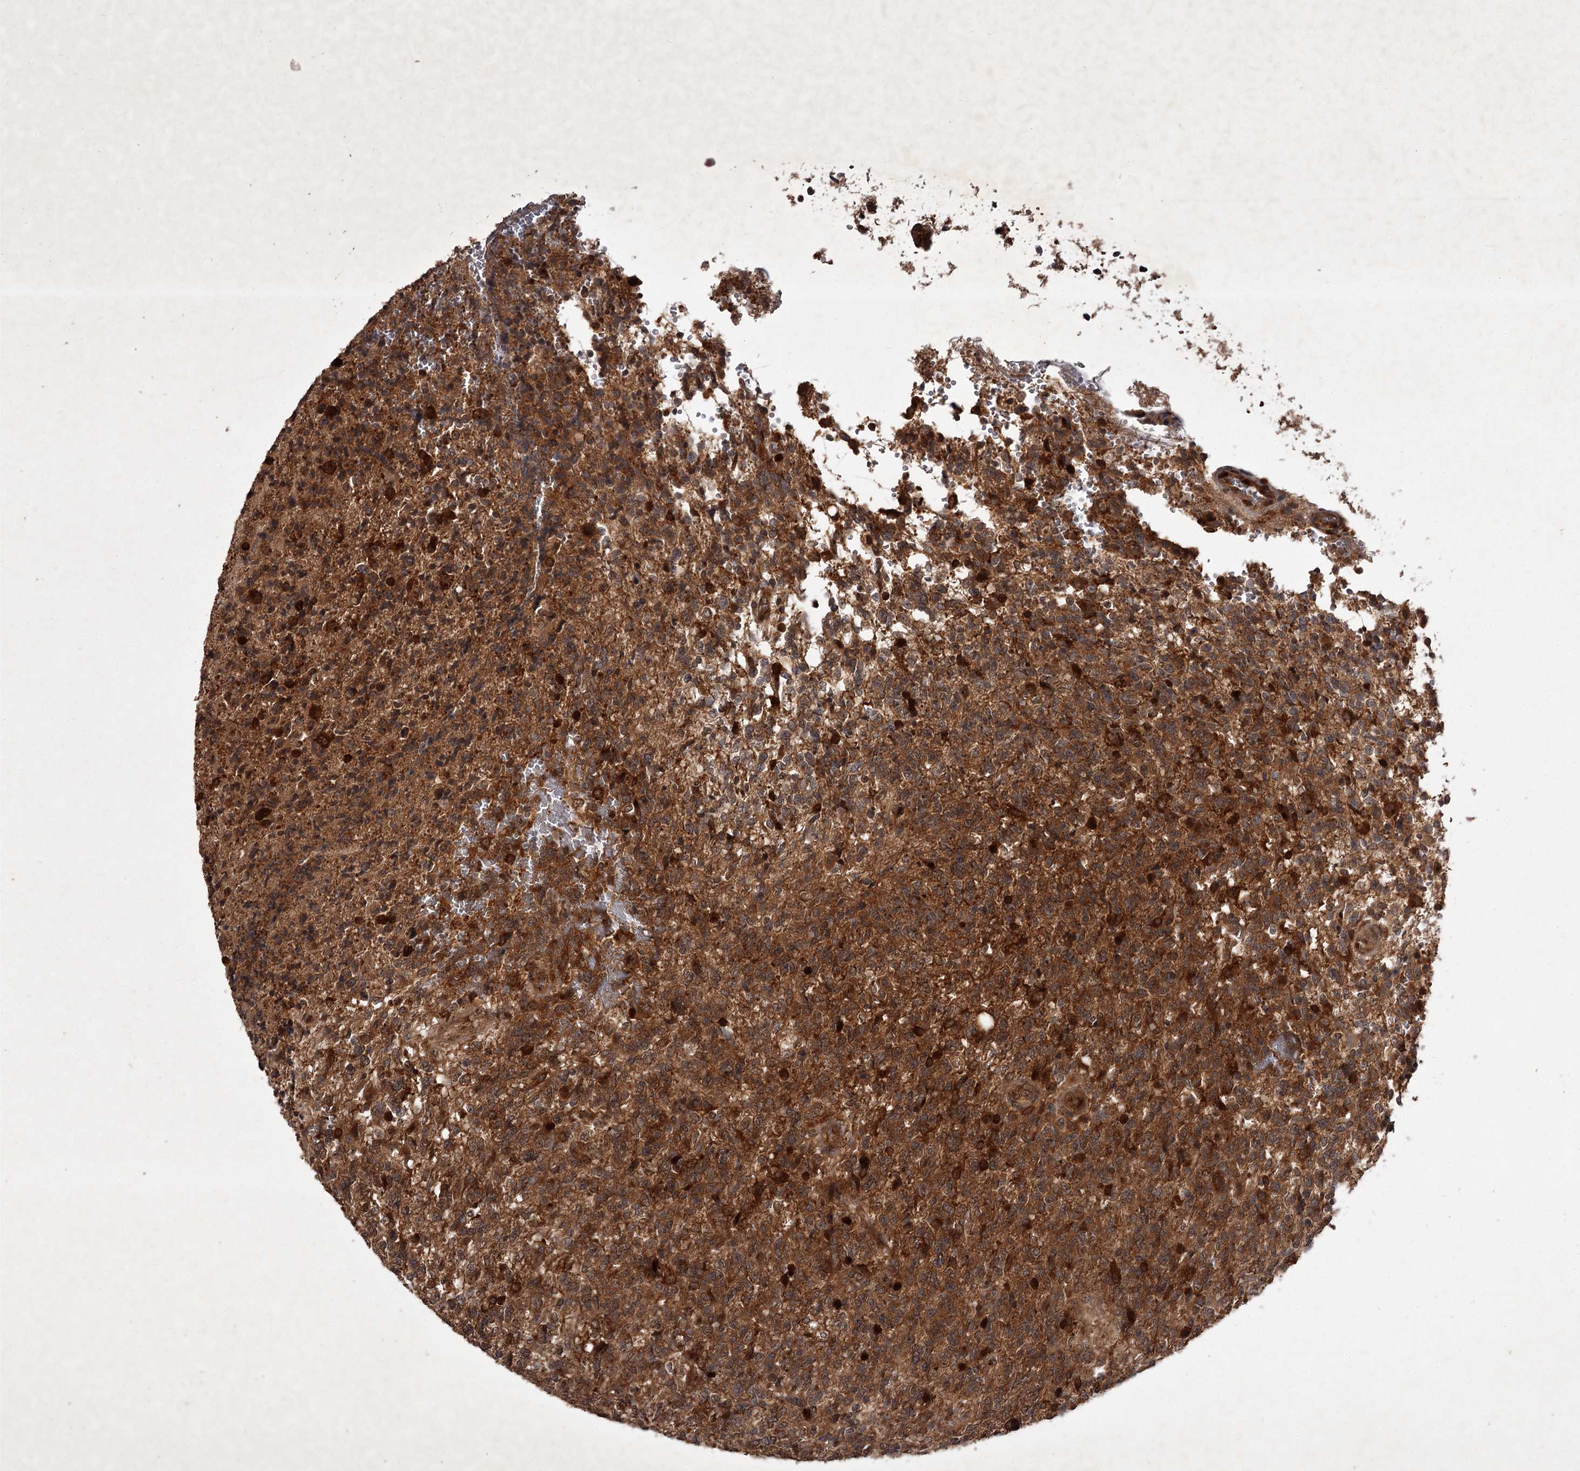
{"staining": {"intensity": "strong", "quantity": ">75%", "location": "cytoplasmic/membranous"}, "tissue": "glioma", "cell_type": "Tumor cells", "image_type": "cancer", "snomed": [{"axis": "morphology", "description": "Glioma, malignant, High grade"}, {"axis": "topography", "description": "Brain"}], "caption": "Human glioma stained with a brown dye exhibits strong cytoplasmic/membranous positive positivity in about >75% of tumor cells.", "gene": "TBC1D23", "patient": {"sex": "male", "age": 56}}